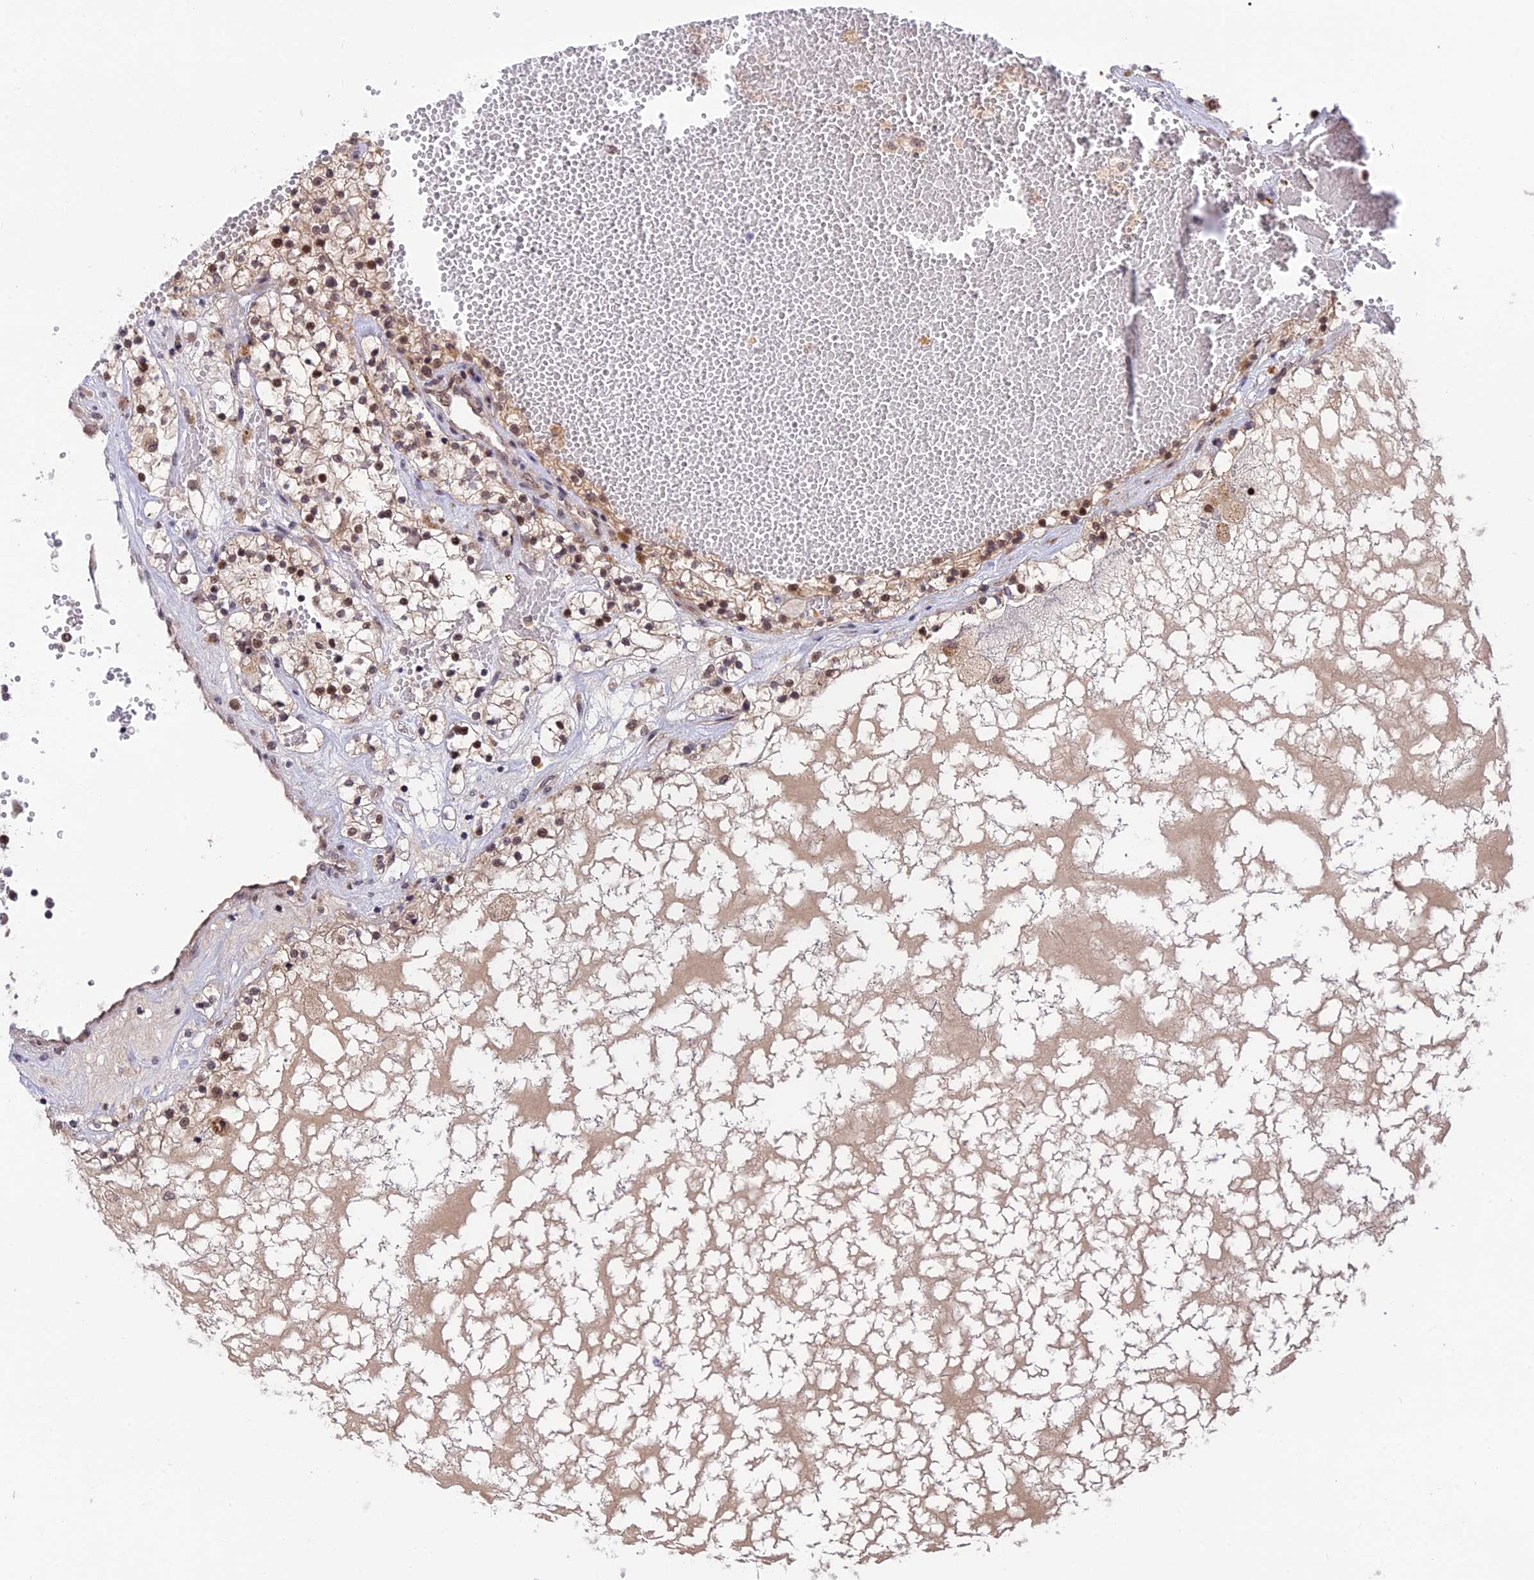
{"staining": {"intensity": "weak", "quantity": "25%-75%", "location": "nuclear"}, "tissue": "renal cancer", "cell_type": "Tumor cells", "image_type": "cancer", "snomed": [{"axis": "morphology", "description": "Normal tissue, NOS"}, {"axis": "morphology", "description": "Adenocarcinoma, NOS"}, {"axis": "topography", "description": "Kidney"}], "caption": "Immunohistochemistry (IHC) micrograph of renal adenocarcinoma stained for a protein (brown), which reveals low levels of weak nuclear staining in about 25%-75% of tumor cells.", "gene": "POLR2C", "patient": {"sex": "male", "age": 68}}